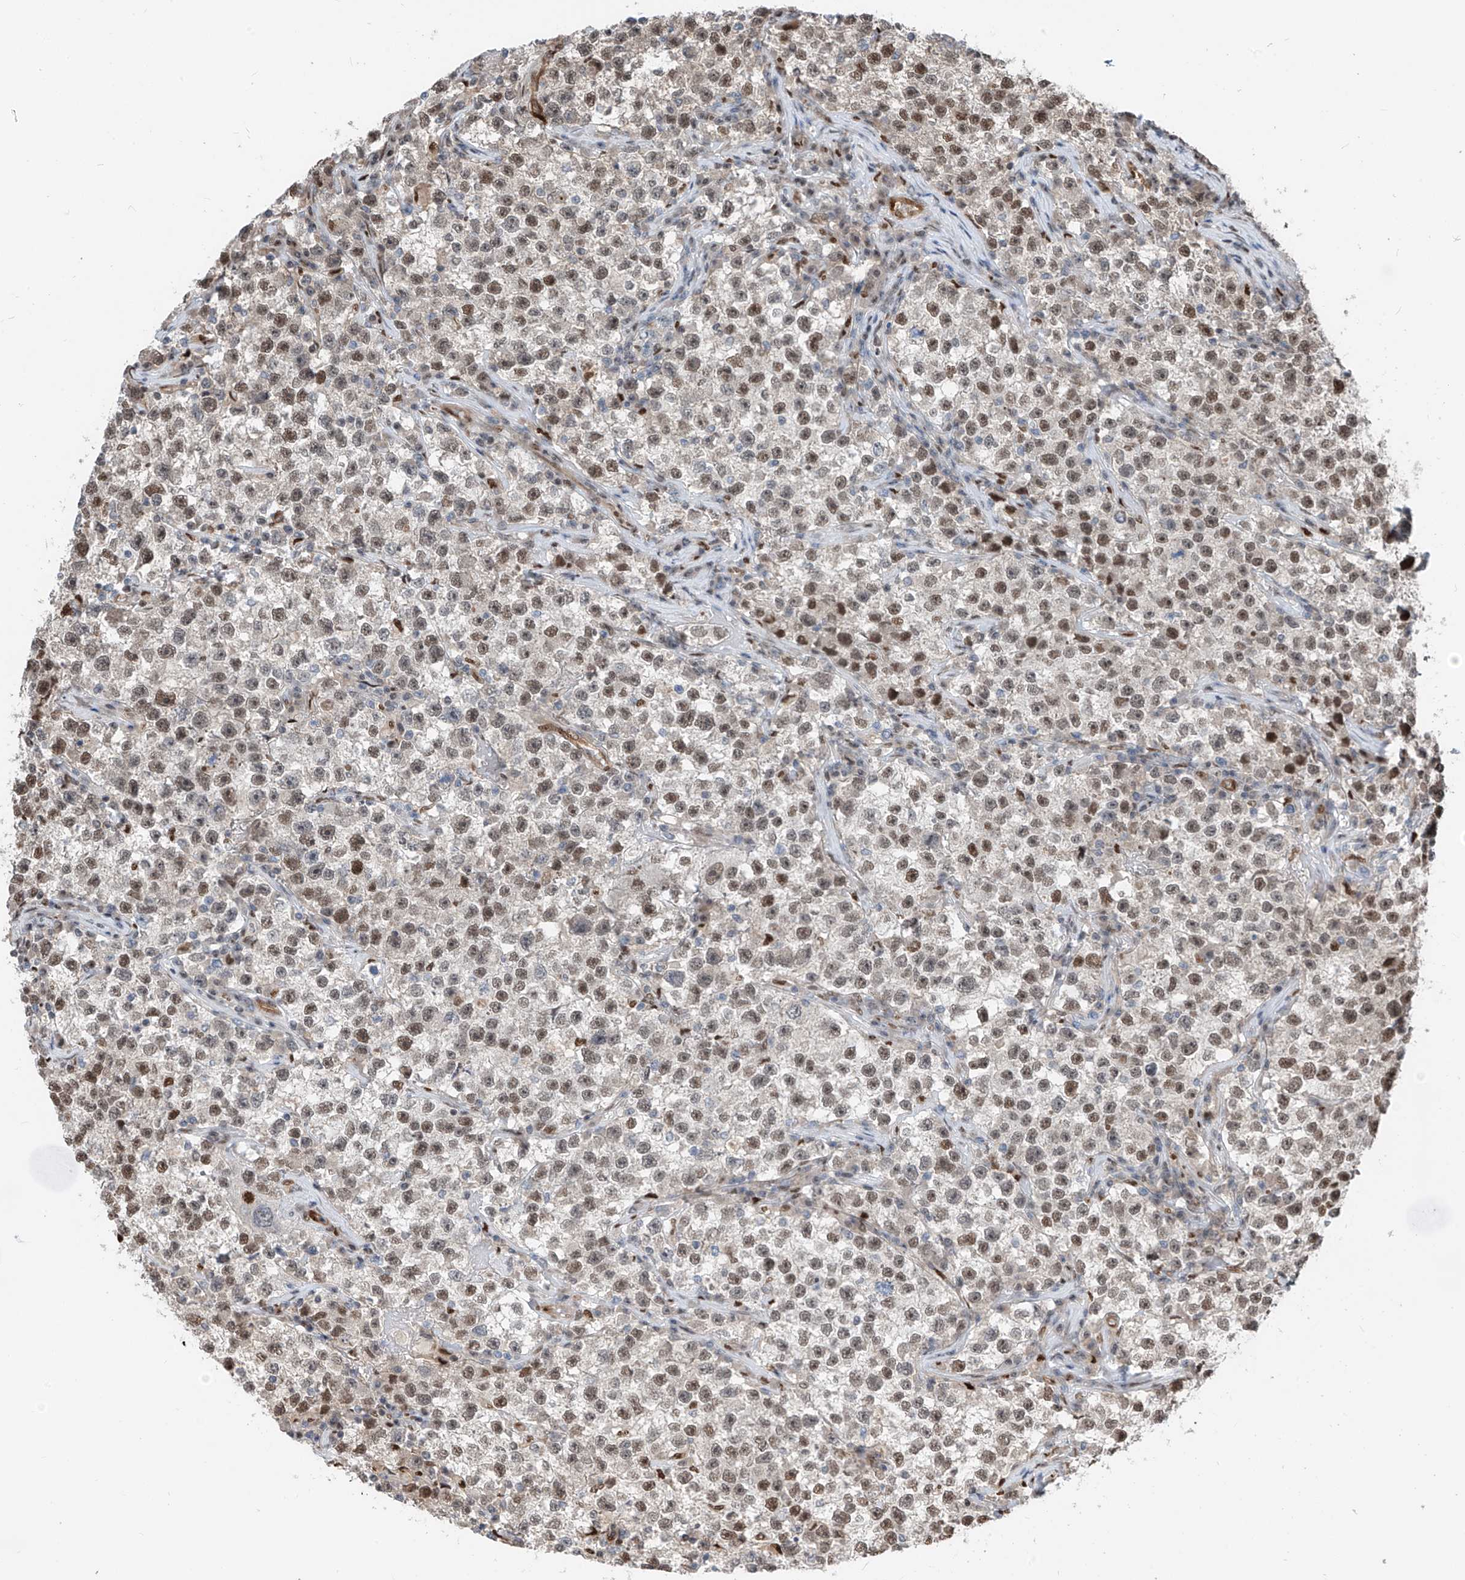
{"staining": {"intensity": "moderate", "quantity": ">75%", "location": "nuclear"}, "tissue": "testis cancer", "cell_type": "Tumor cells", "image_type": "cancer", "snomed": [{"axis": "morphology", "description": "Seminoma, NOS"}, {"axis": "topography", "description": "Testis"}], "caption": "A medium amount of moderate nuclear expression is present in approximately >75% of tumor cells in testis cancer (seminoma) tissue. (IHC, brightfield microscopy, high magnification).", "gene": "RBP7", "patient": {"sex": "male", "age": 22}}